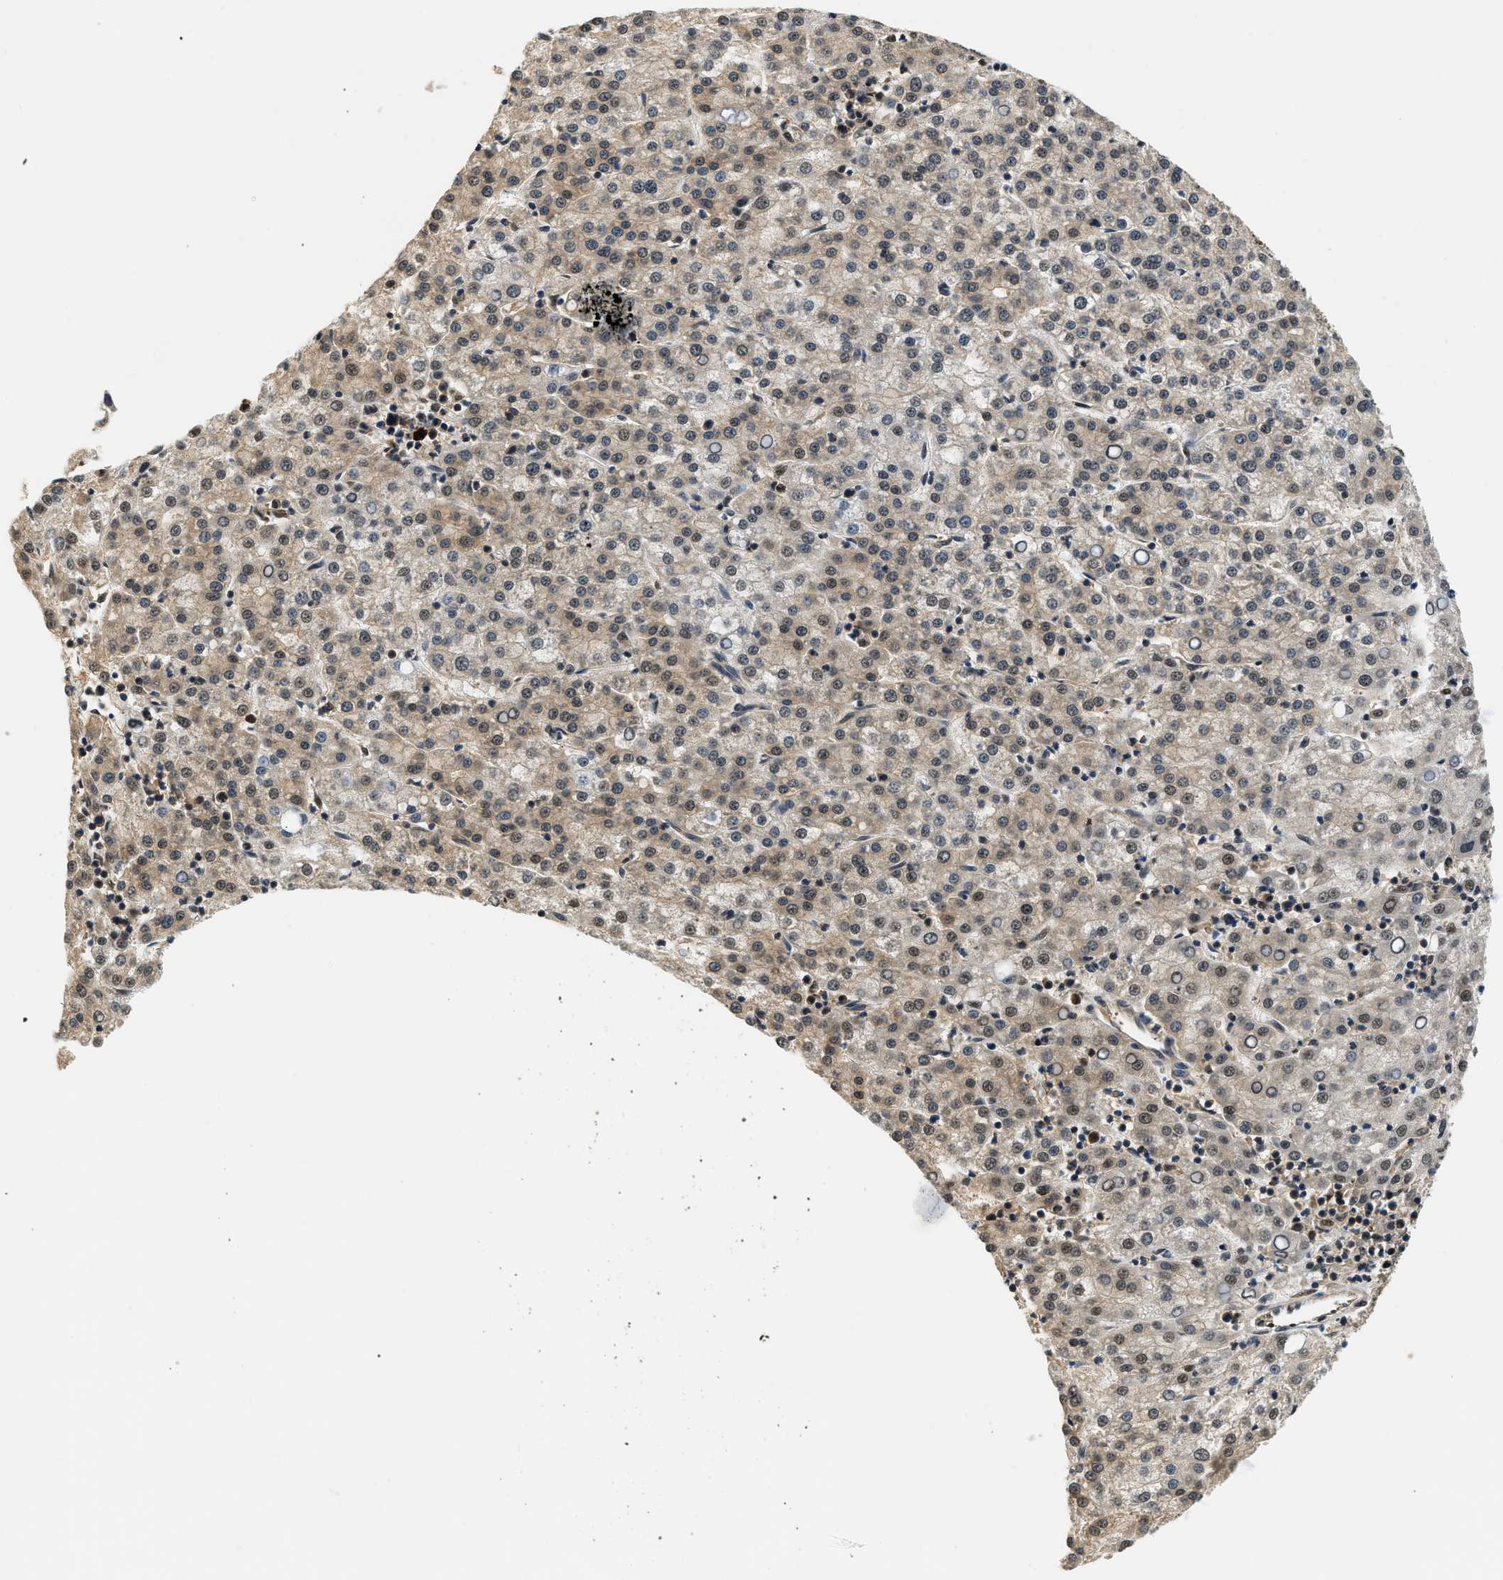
{"staining": {"intensity": "weak", "quantity": ">75%", "location": "cytoplasmic/membranous"}, "tissue": "liver cancer", "cell_type": "Tumor cells", "image_type": "cancer", "snomed": [{"axis": "morphology", "description": "Carcinoma, Hepatocellular, NOS"}, {"axis": "topography", "description": "Liver"}], "caption": "Human liver hepatocellular carcinoma stained for a protein (brown) exhibits weak cytoplasmic/membranous positive staining in approximately >75% of tumor cells.", "gene": "PSMD3", "patient": {"sex": "female", "age": 58}}